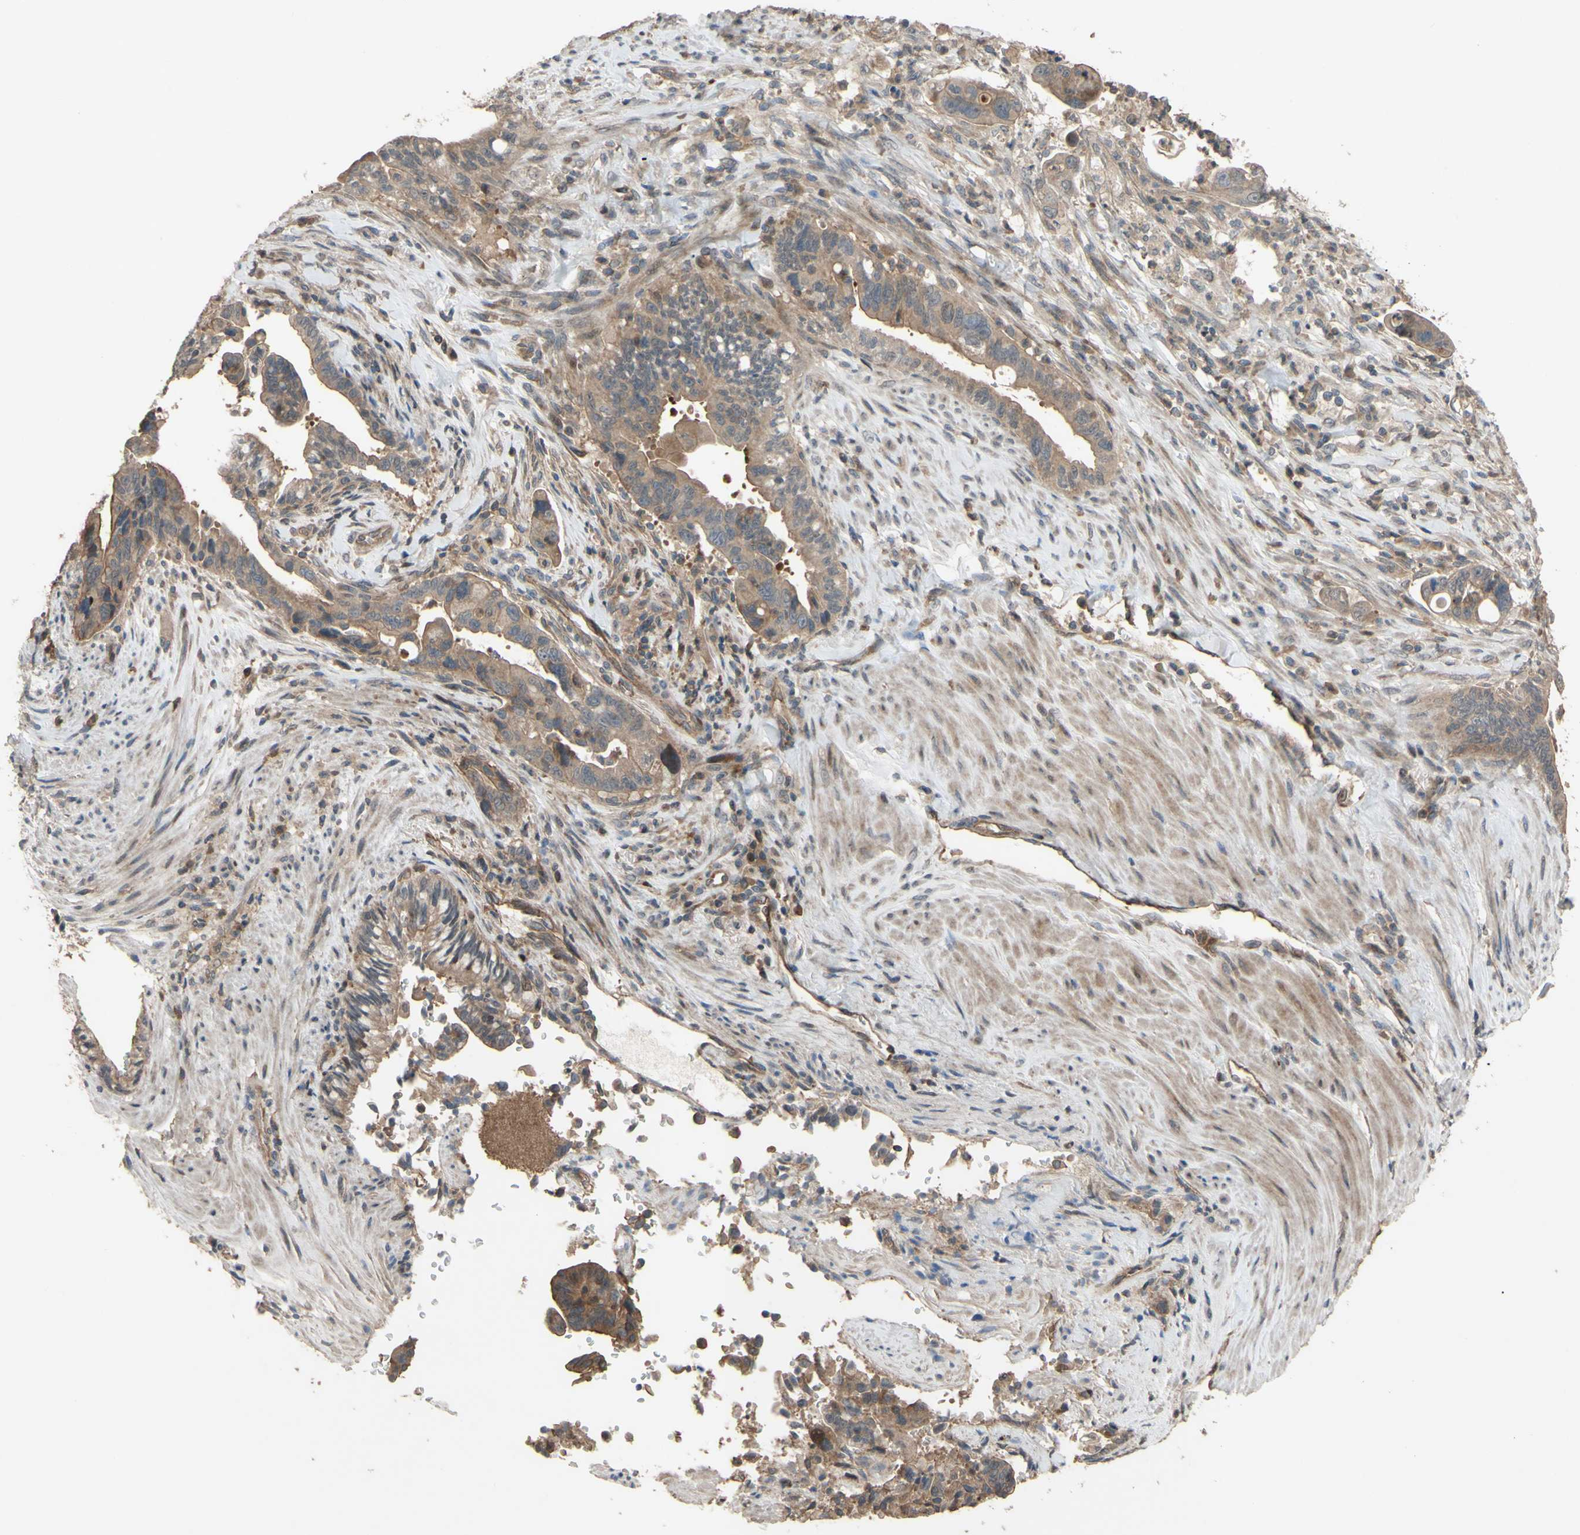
{"staining": {"intensity": "weak", "quantity": ">75%", "location": "cytoplasmic/membranous"}, "tissue": "pancreatic cancer", "cell_type": "Tumor cells", "image_type": "cancer", "snomed": [{"axis": "morphology", "description": "Adenocarcinoma, NOS"}, {"axis": "topography", "description": "Pancreas"}], "caption": "Tumor cells exhibit weak cytoplasmic/membranous expression in approximately >75% of cells in pancreatic adenocarcinoma.", "gene": "SHROOM4", "patient": {"sex": "male", "age": 70}}